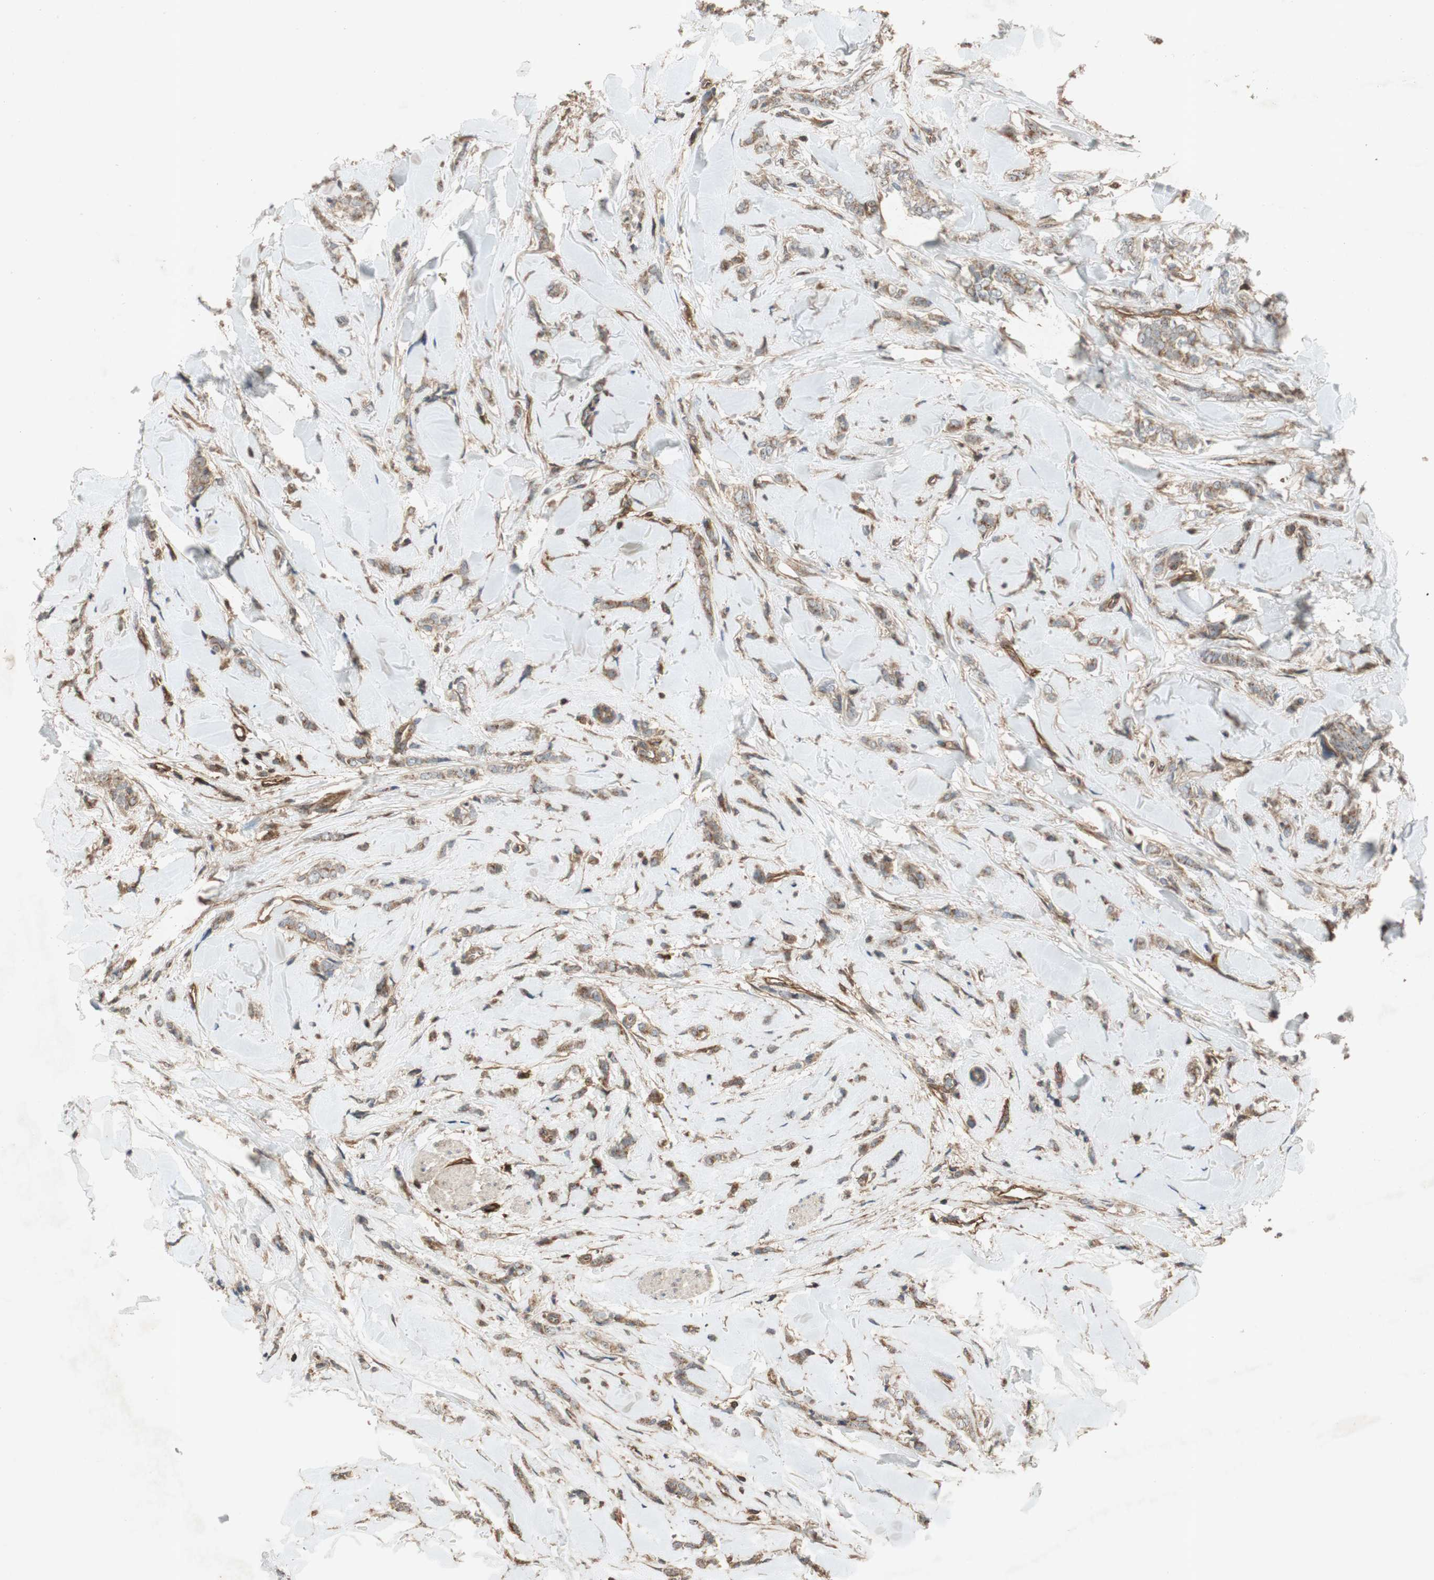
{"staining": {"intensity": "moderate", "quantity": ">75%", "location": "cytoplasmic/membranous"}, "tissue": "breast cancer", "cell_type": "Tumor cells", "image_type": "cancer", "snomed": [{"axis": "morphology", "description": "Lobular carcinoma"}, {"axis": "topography", "description": "Skin"}, {"axis": "topography", "description": "Breast"}], "caption": "A micrograph of lobular carcinoma (breast) stained for a protein exhibits moderate cytoplasmic/membranous brown staining in tumor cells.", "gene": "BTN3A3", "patient": {"sex": "female", "age": 46}}